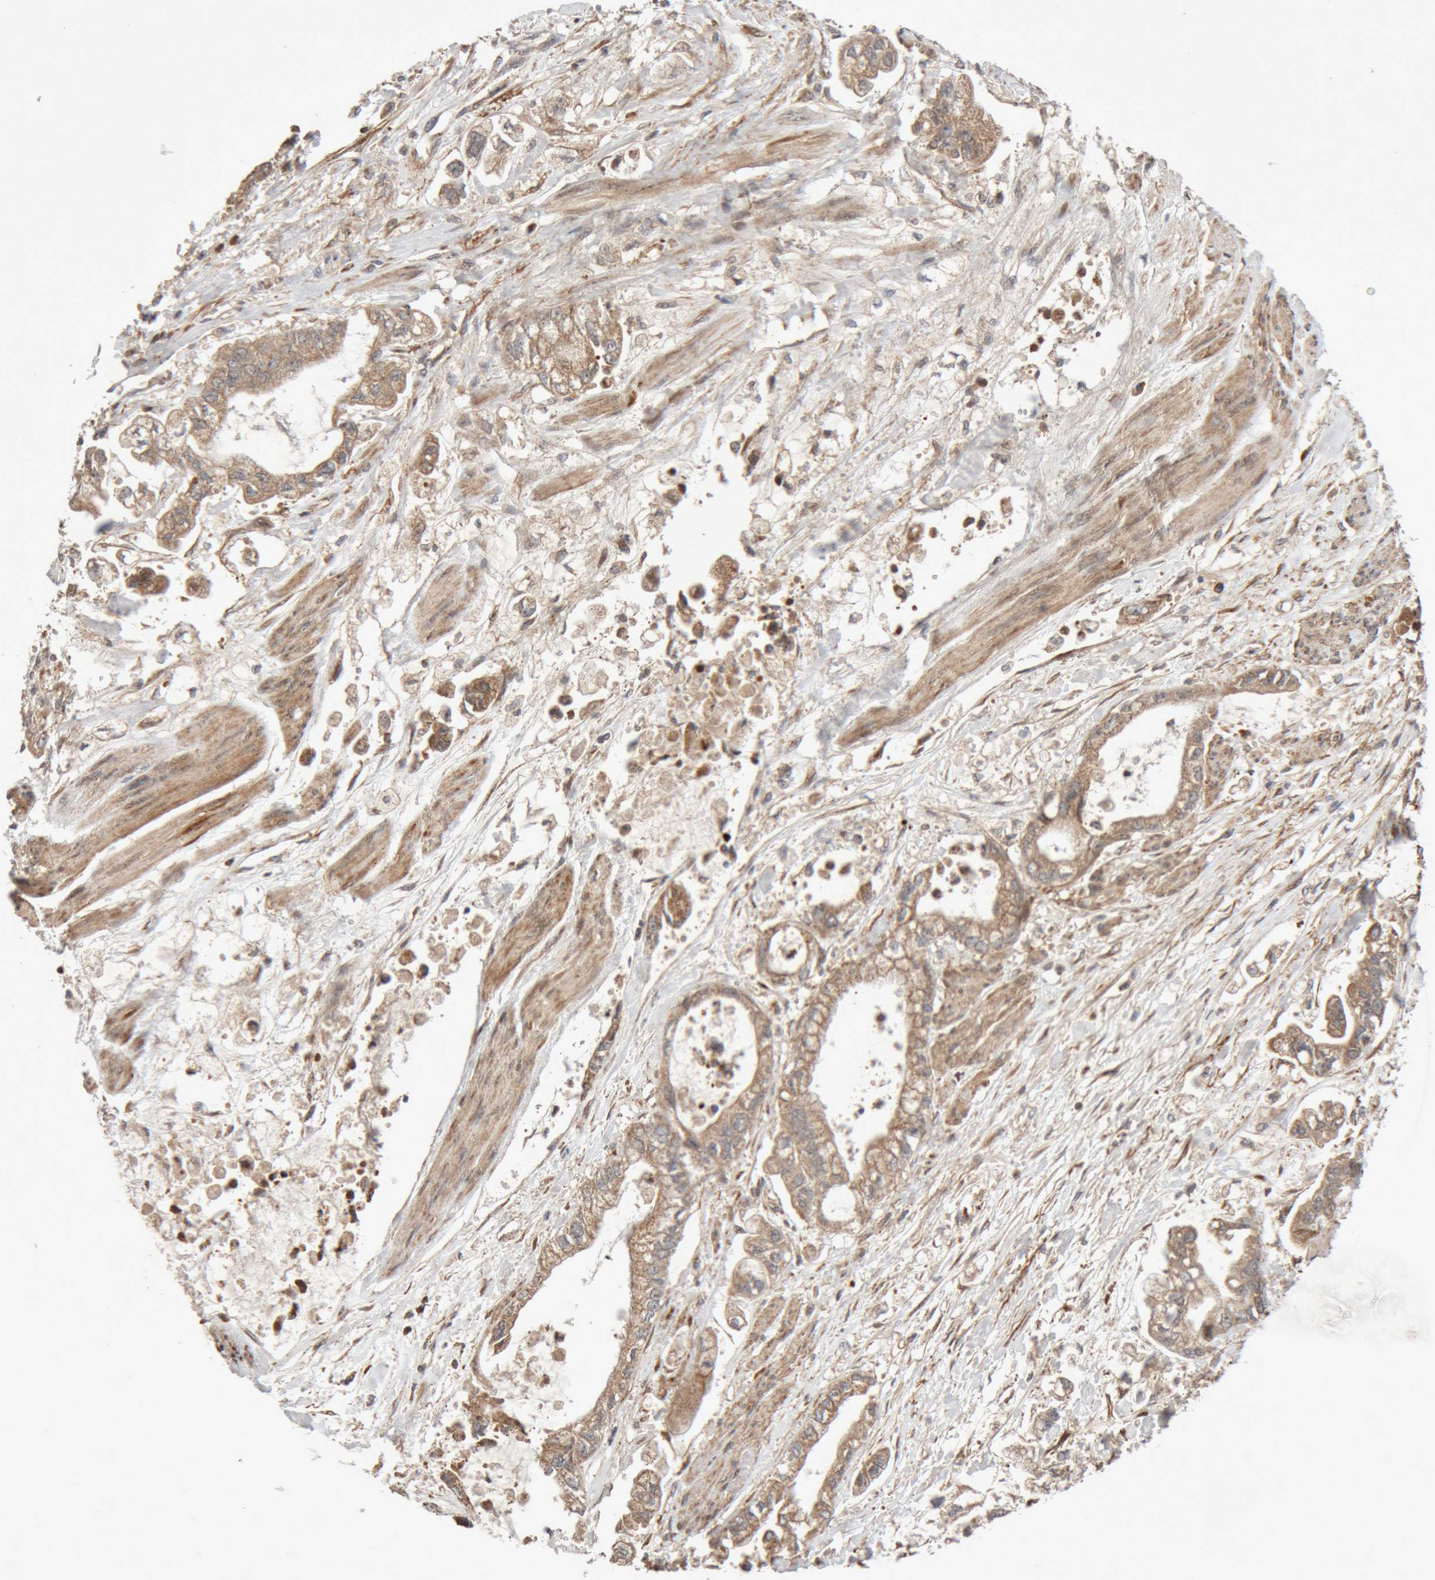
{"staining": {"intensity": "weak", "quantity": ">75%", "location": "cytoplasmic/membranous"}, "tissue": "stomach cancer", "cell_type": "Tumor cells", "image_type": "cancer", "snomed": [{"axis": "morphology", "description": "Normal tissue, NOS"}, {"axis": "morphology", "description": "Adenocarcinoma, NOS"}, {"axis": "topography", "description": "Stomach"}], "caption": "A micrograph of human stomach cancer (adenocarcinoma) stained for a protein shows weak cytoplasmic/membranous brown staining in tumor cells. (DAB (3,3'-diaminobenzidine) = brown stain, brightfield microscopy at high magnification).", "gene": "KIF21B", "patient": {"sex": "male", "age": 62}}